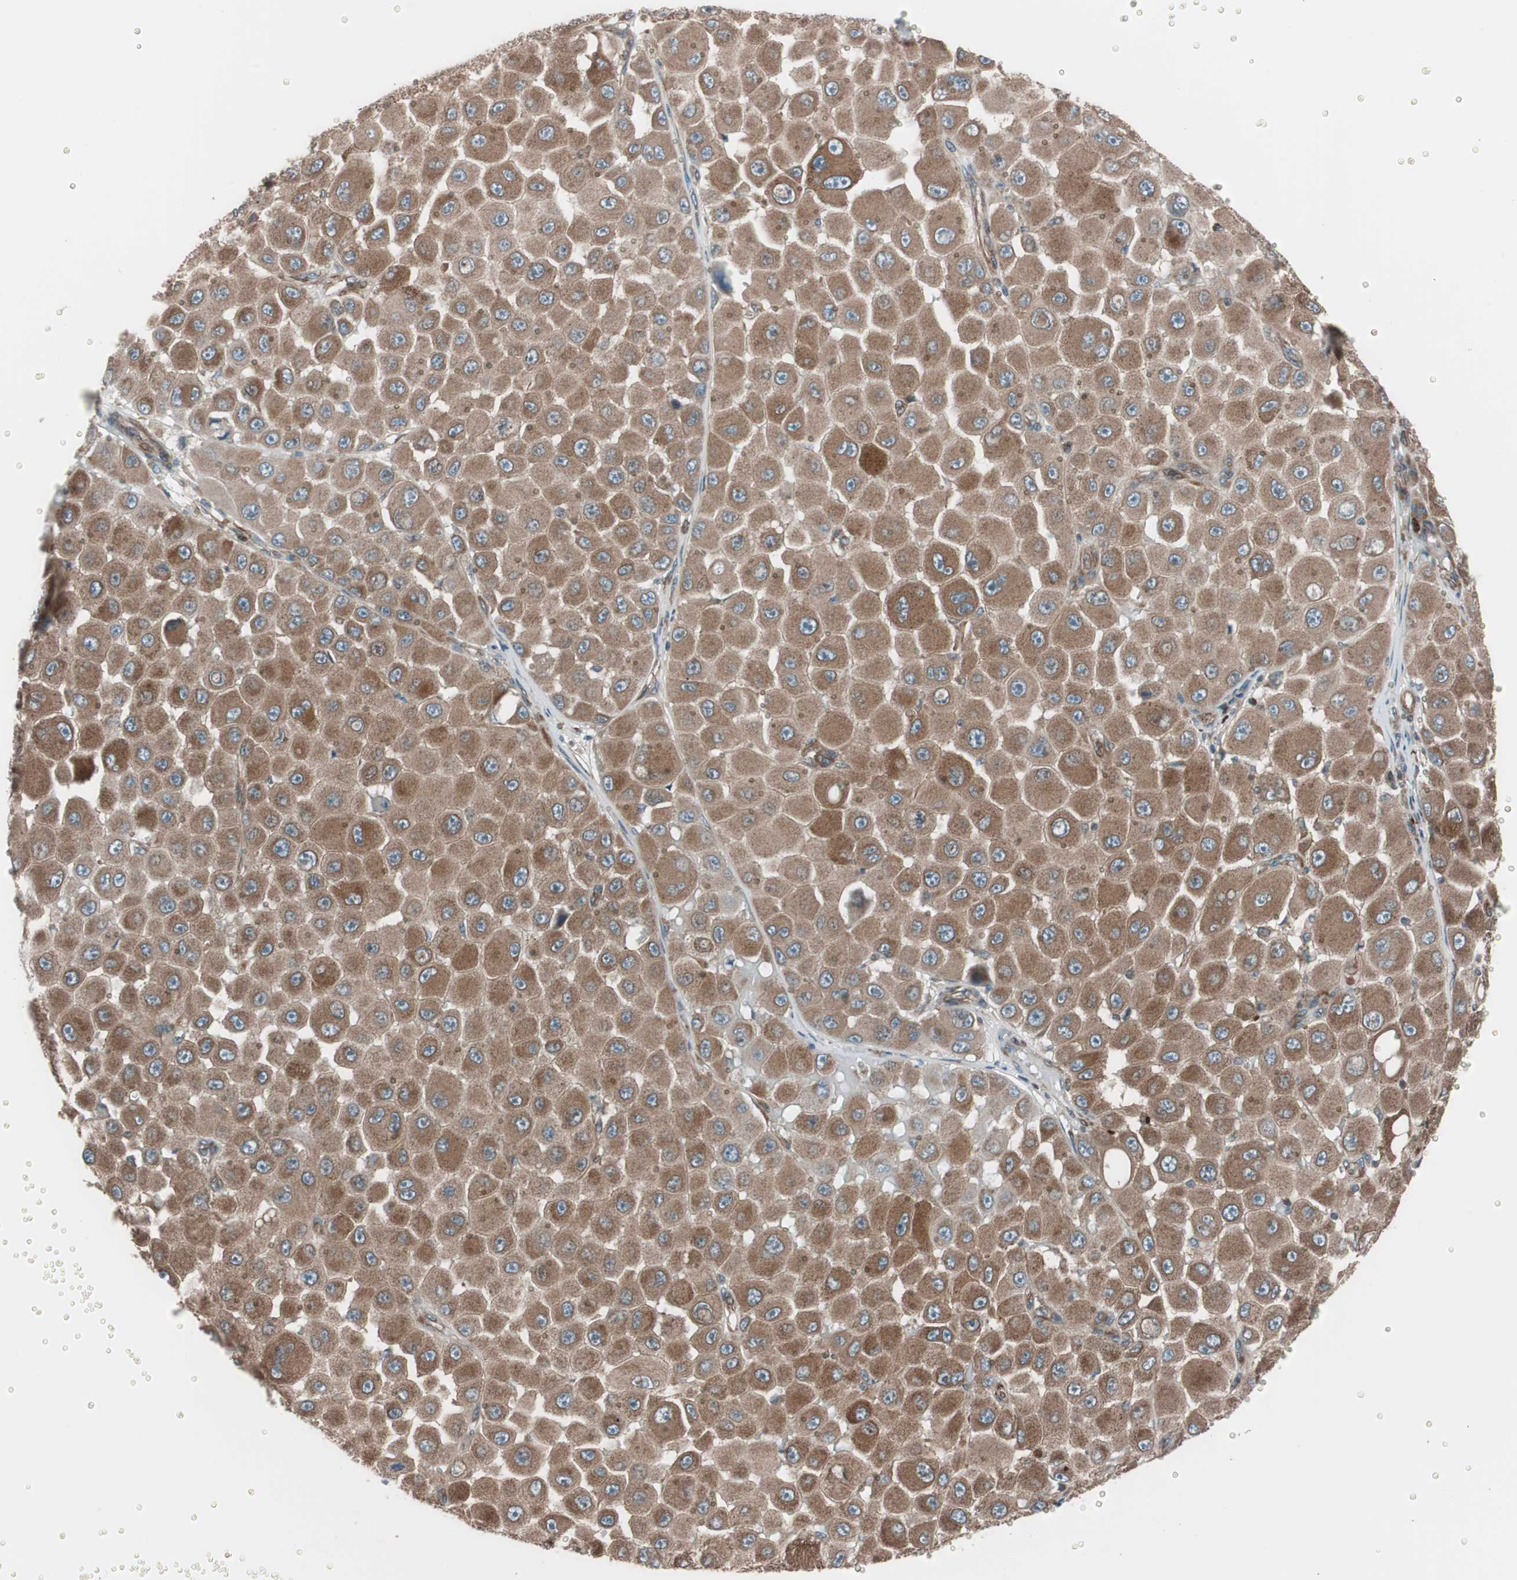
{"staining": {"intensity": "moderate", "quantity": ">75%", "location": "cytoplasmic/membranous"}, "tissue": "melanoma", "cell_type": "Tumor cells", "image_type": "cancer", "snomed": [{"axis": "morphology", "description": "Malignant melanoma, NOS"}, {"axis": "topography", "description": "Skin"}], "caption": "Tumor cells display medium levels of moderate cytoplasmic/membranous staining in about >75% of cells in melanoma.", "gene": "SEC31A", "patient": {"sex": "female", "age": 81}}